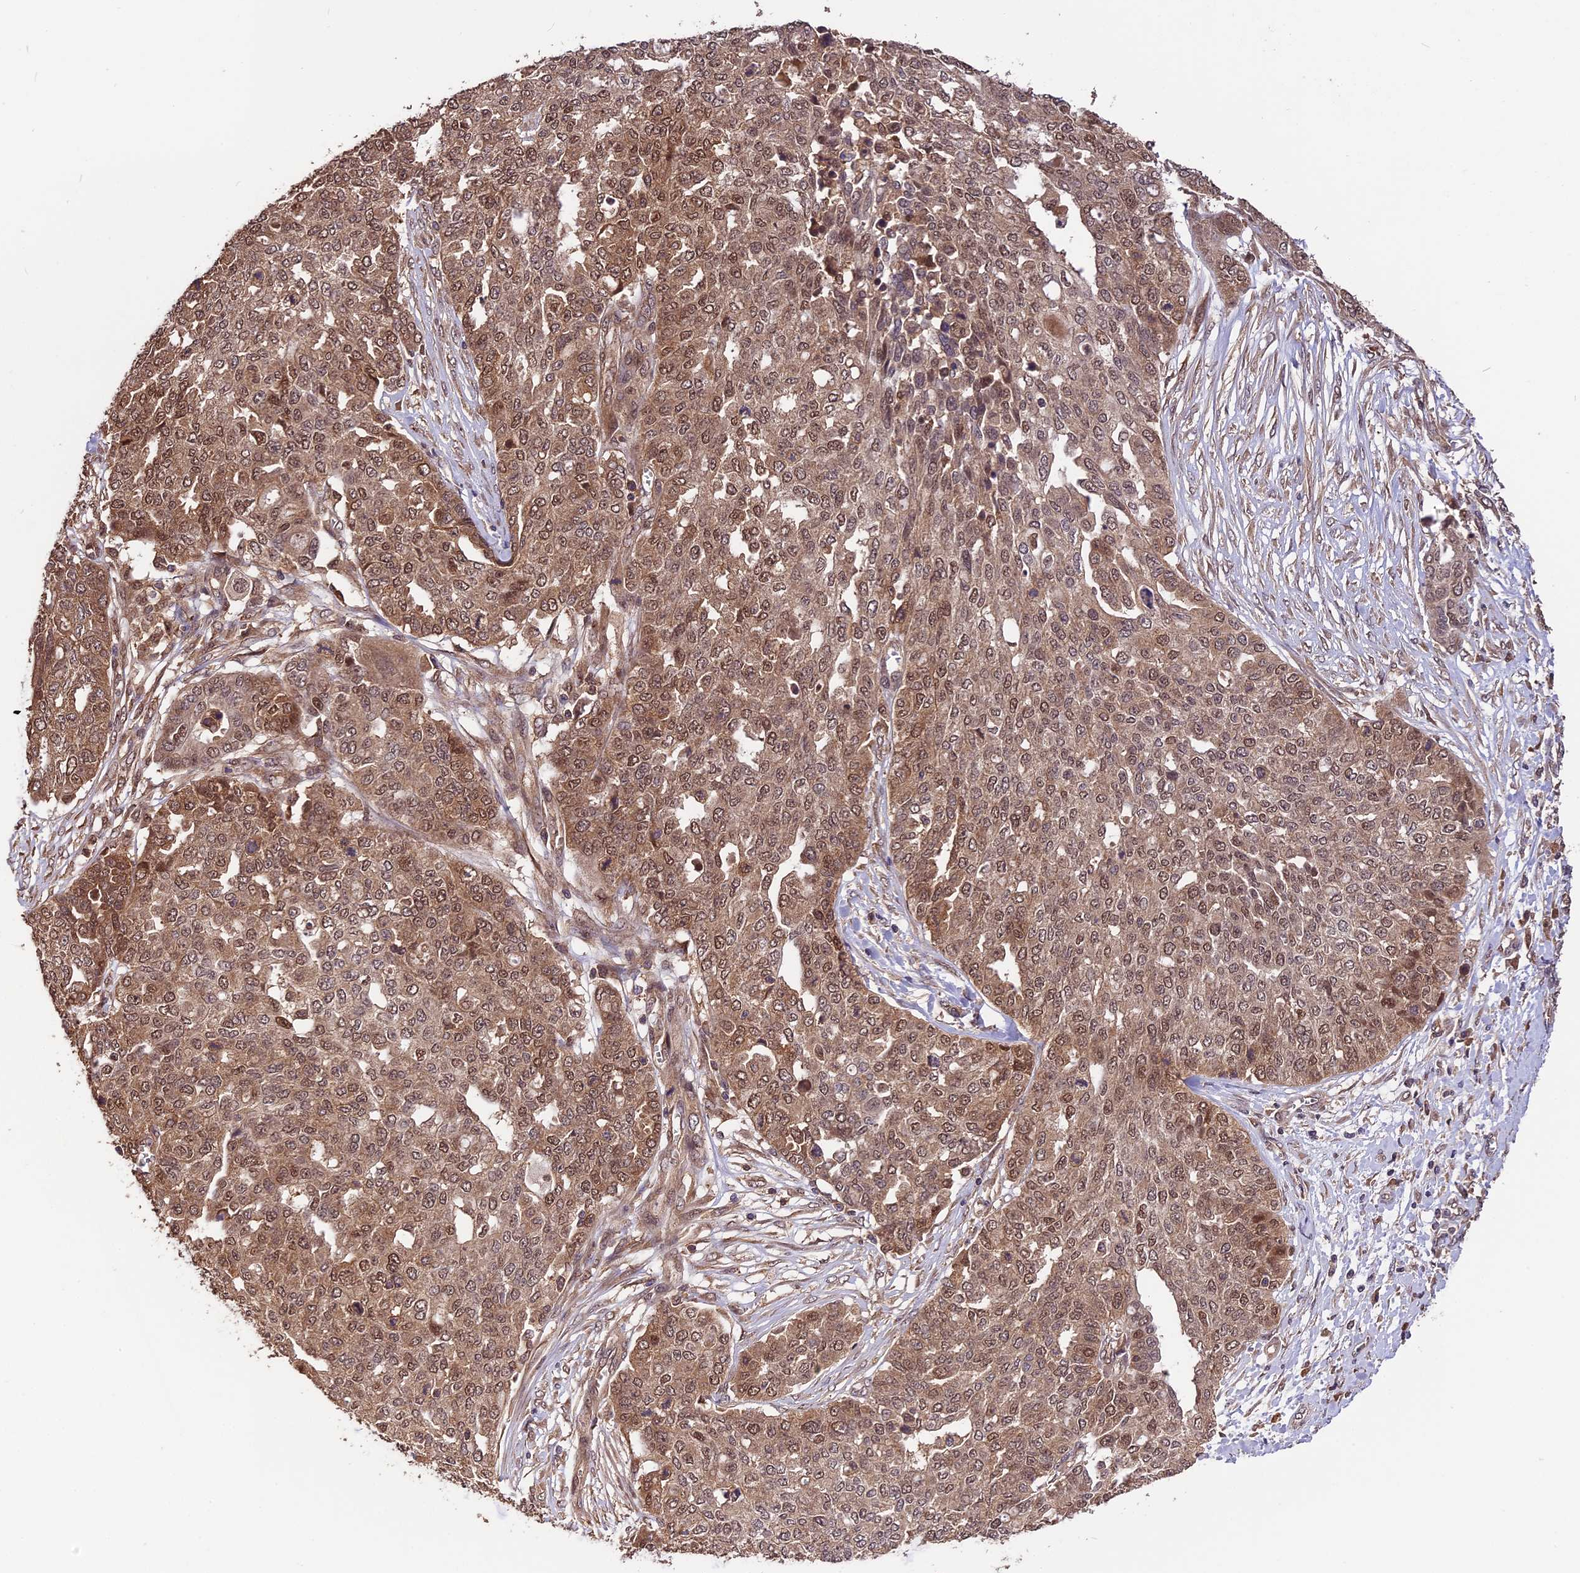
{"staining": {"intensity": "moderate", "quantity": ">75%", "location": "cytoplasmic/membranous,nuclear"}, "tissue": "ovarian cancer", "cell_type": "Tumor cells", "image_type": "cancer", "snomed": [{"axis": "morphology", "description": "Cystadenocarcinoma, serous, NOS"}, {"axis": "topography", "description": "Soft tissue"}, {"axis": "topography", "description": "Ovary"}], "caption": "Moderate cytoplasmic/membranous and nuclear staining is present in about >75% of tumor cells in serous cystadenocarcinoma (ovarian).", "gene": "TRMT1", "patient": {"sex": "female", "age": 57}}